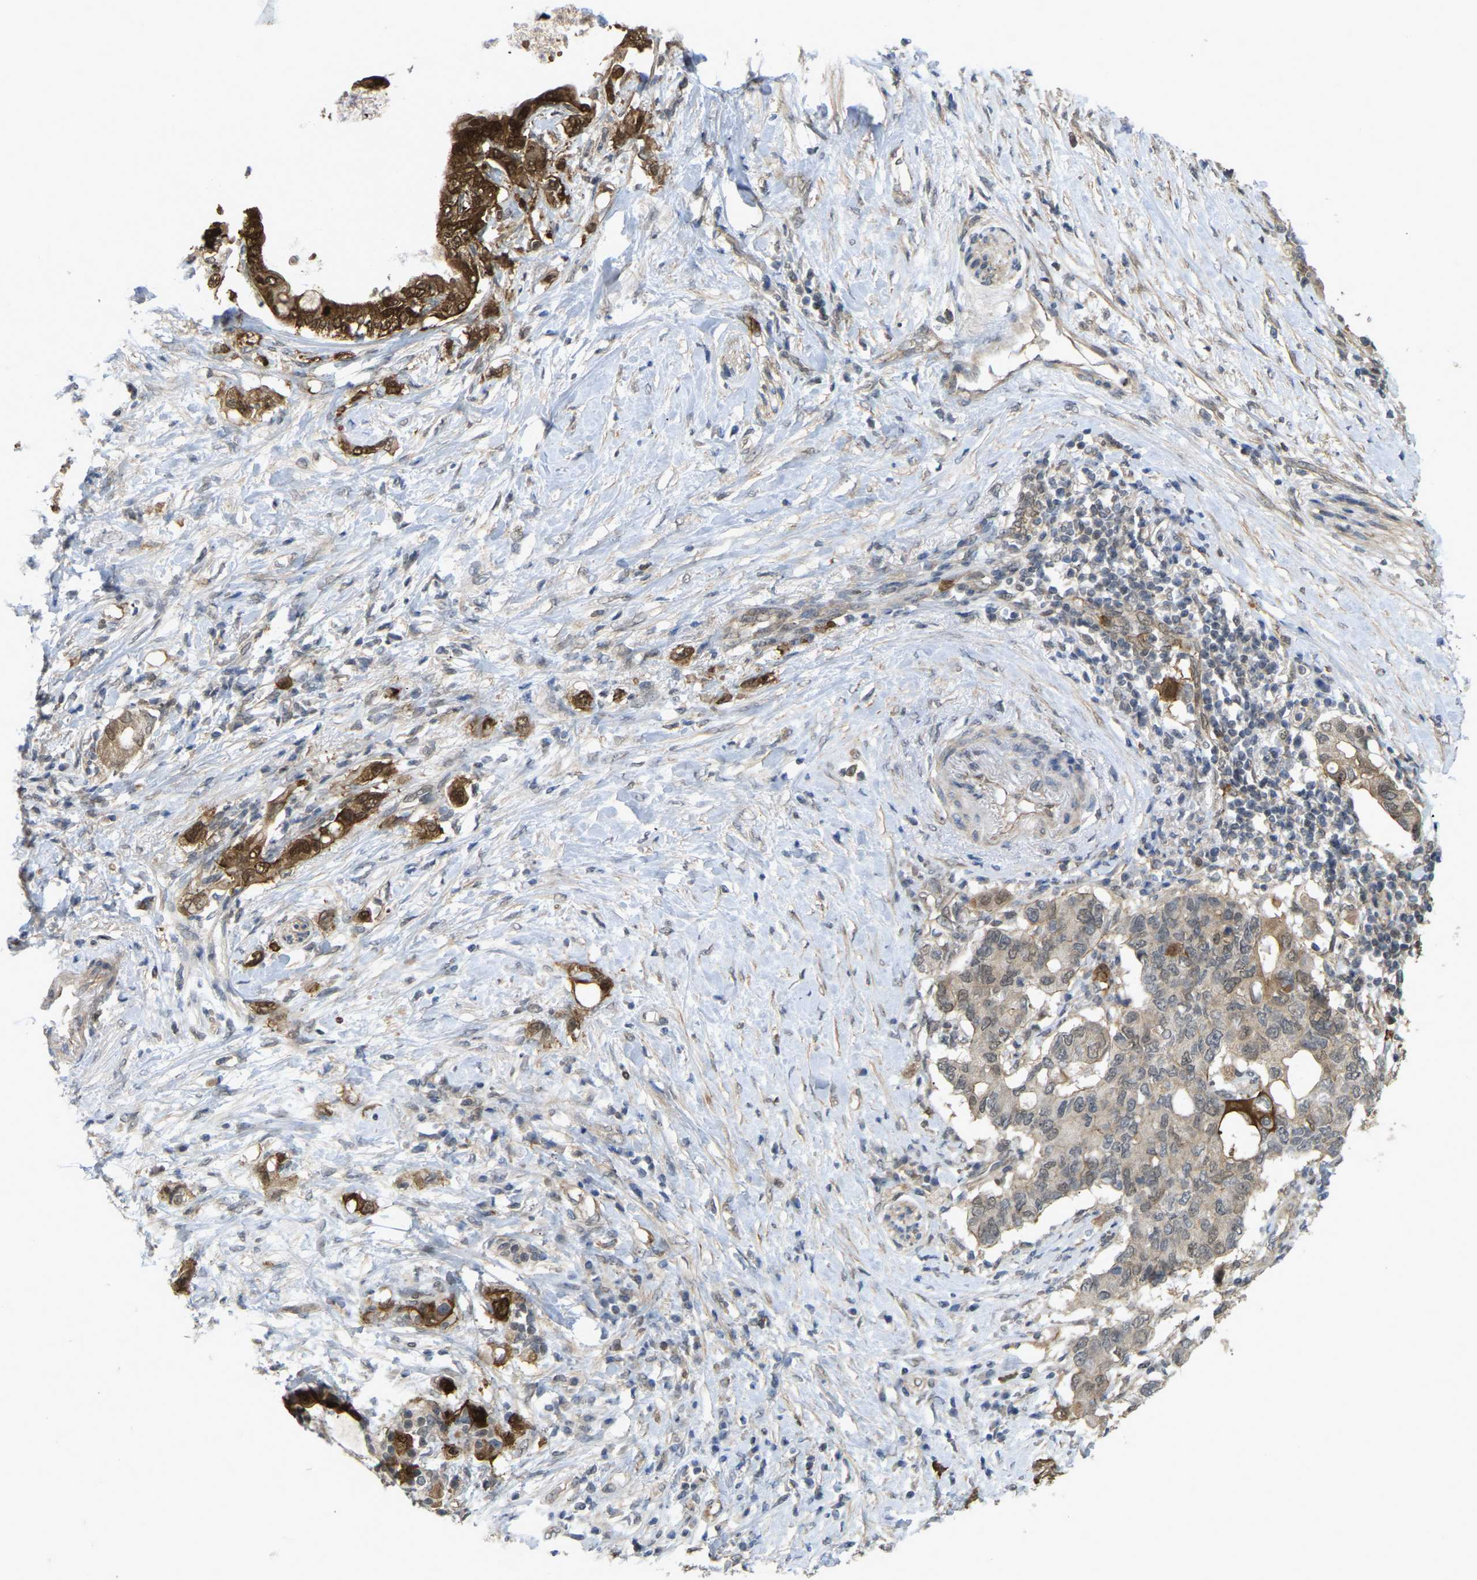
{"staining": {"intensity": "strong", "quantity": ">75%", "location": "cytoplasmic/membranous,nuclear"}, "tissue": "pancreatic cancer", "cell_type": "Tumor cells", "image_type": "cancer", "snomed": [{"axis": "morphology", "description": "Adenocarcinoma, NOS"}, {"axis": "topography", "description": "Pancreas"}], "caption": "Immunohistochemistry image of adenocarcinoma (pancreatic) stained for a protein (brown), which reveals high levels of strong cytoplasmic/membranous and nuclear staining in approximately >75% of tumor cells.", "gene": "SERPINB5", "patient": {"sex": "female", "age": 56}}